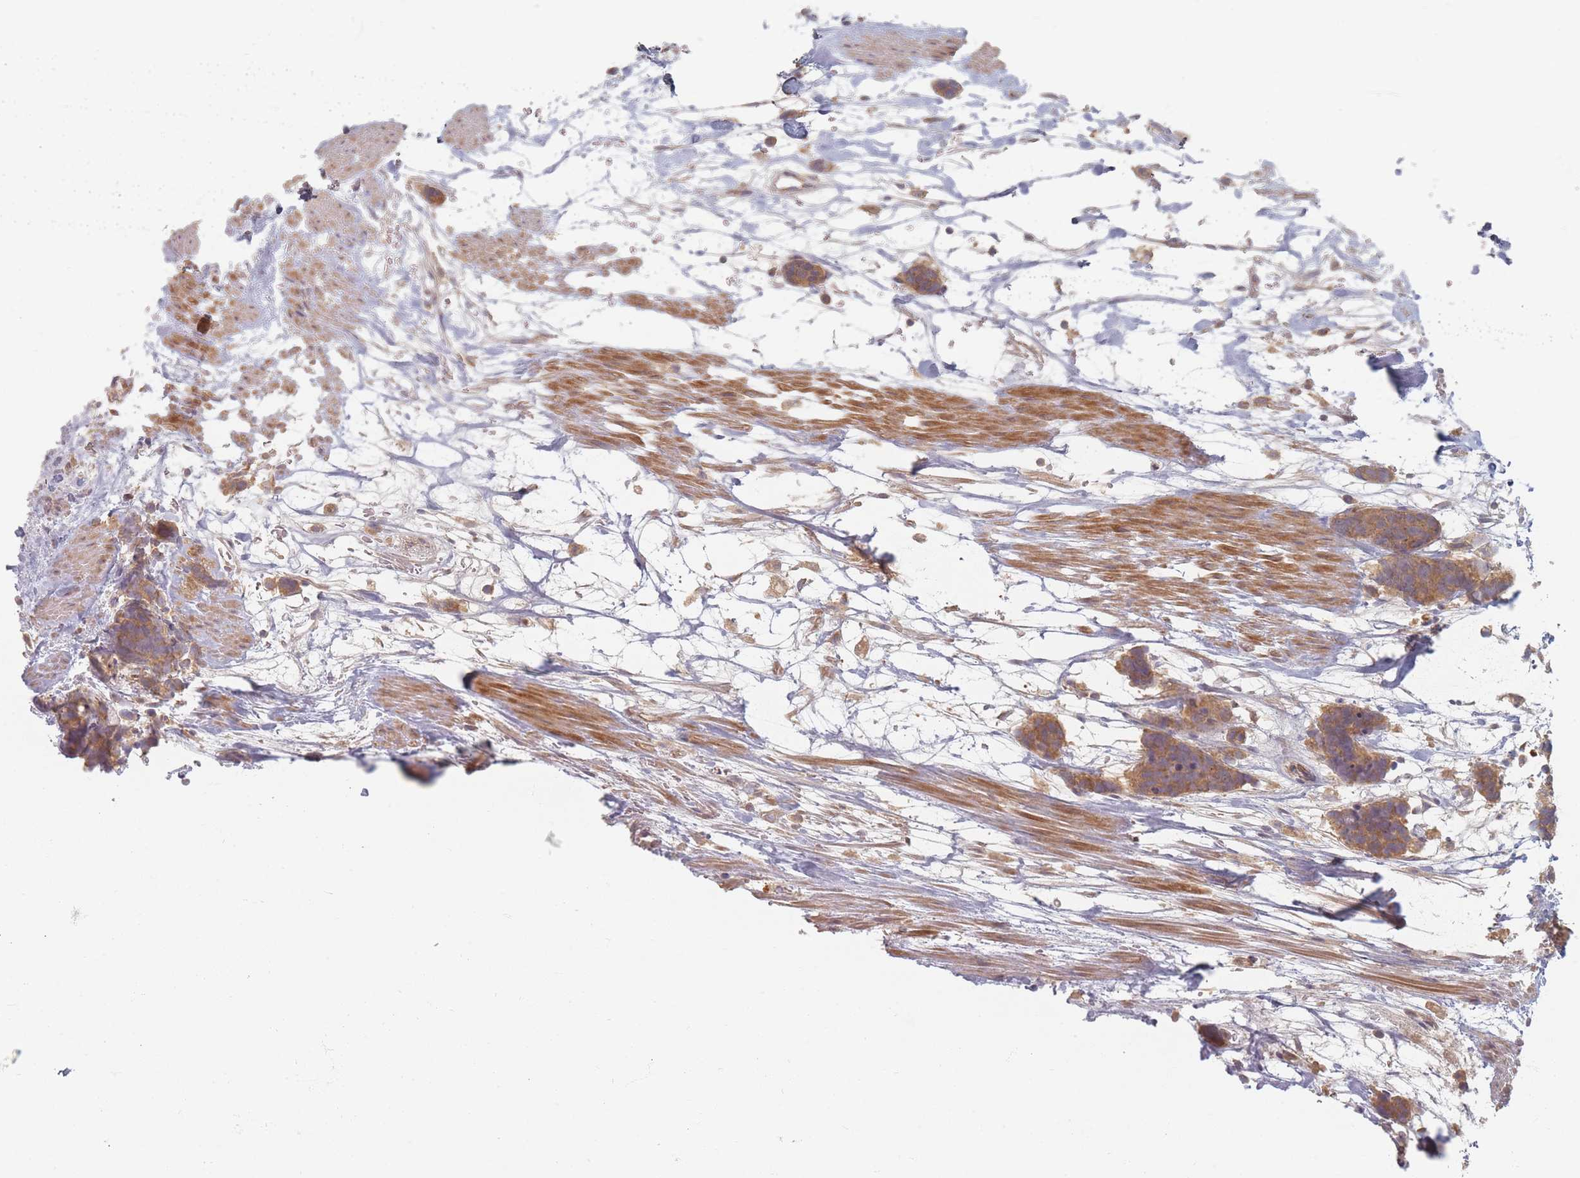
{"staining": {"intensity": "moderate", "quantity": ">75%", "location": "cytoplasmic/membranous"}, "tissue": "carcinoid", "cell_type": "Tumor cells", "image_type": "cancer", "snomed": [{"axis": "morphology", "description": "Carcinoma, NOS"}, {"axis": "morphology", "description": "Carcinoid, malignant, NOS"}, {"axis": "topography", "description": "Prostate"}], "caption": "A medium amount of moderate cytoplasmic/membranous staining is identified in about >75% of tumor cells in carcinoid tissue.", "gene": "SLC35F3", "patient": {"sex": "male", "age": 57}}